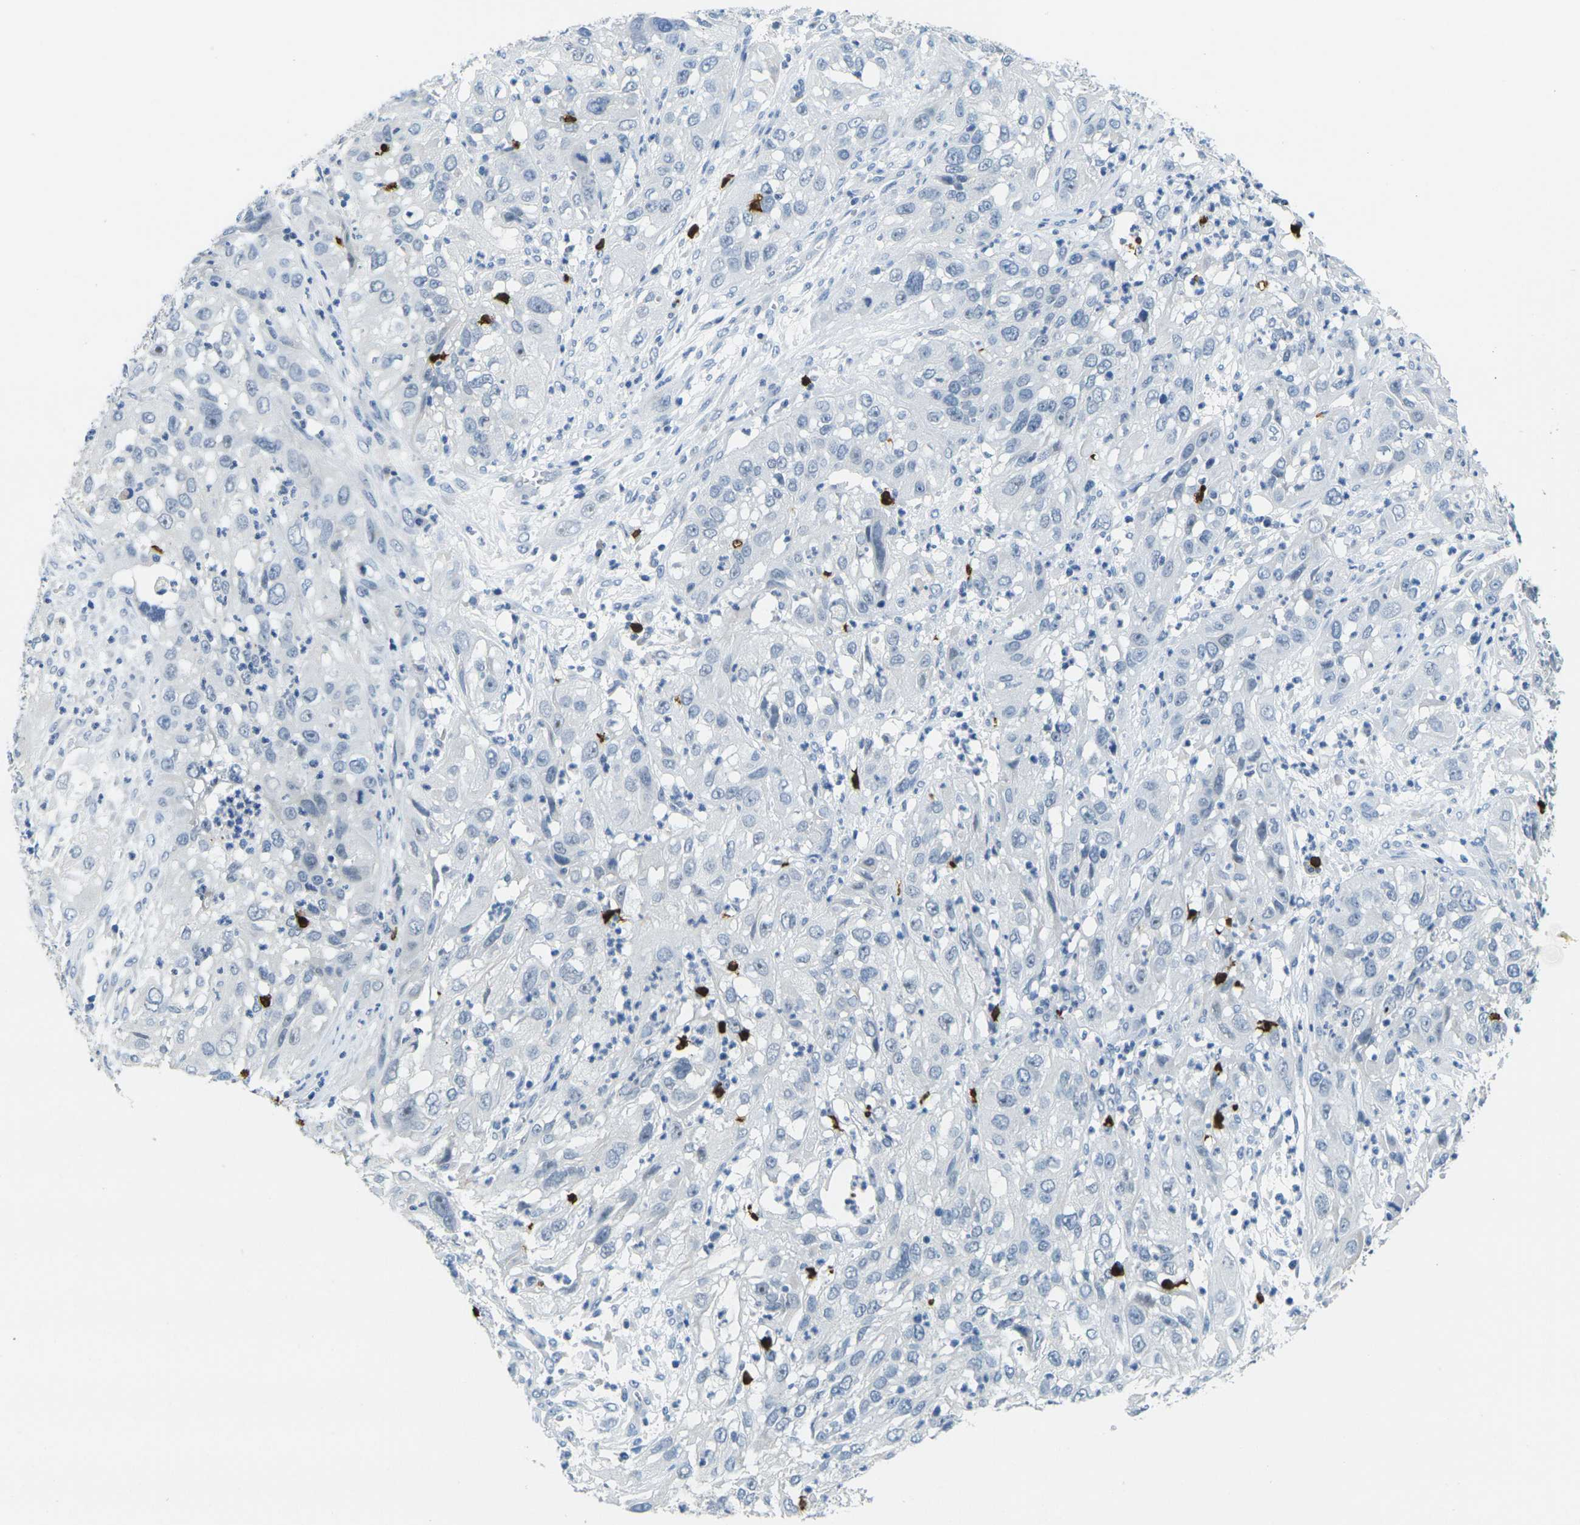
{"staining": {"intensity": "negative", "quantity": "none", "location": "none"}, "tissue": "cervical cancer", "cell_type": "Tumor cells", "image_type": "cancer", "snomed": [{"axis": "morphology", "description": "Squamous cell carcinoma, NOS"}, {"axis": "topography", "description": "Cervix"}], "caption": "A photomicrograph of human cervical cancer is negative for staining in tumor cells.", "gene": "GPR15", "patient": {"sex": "female", "age": 32}}